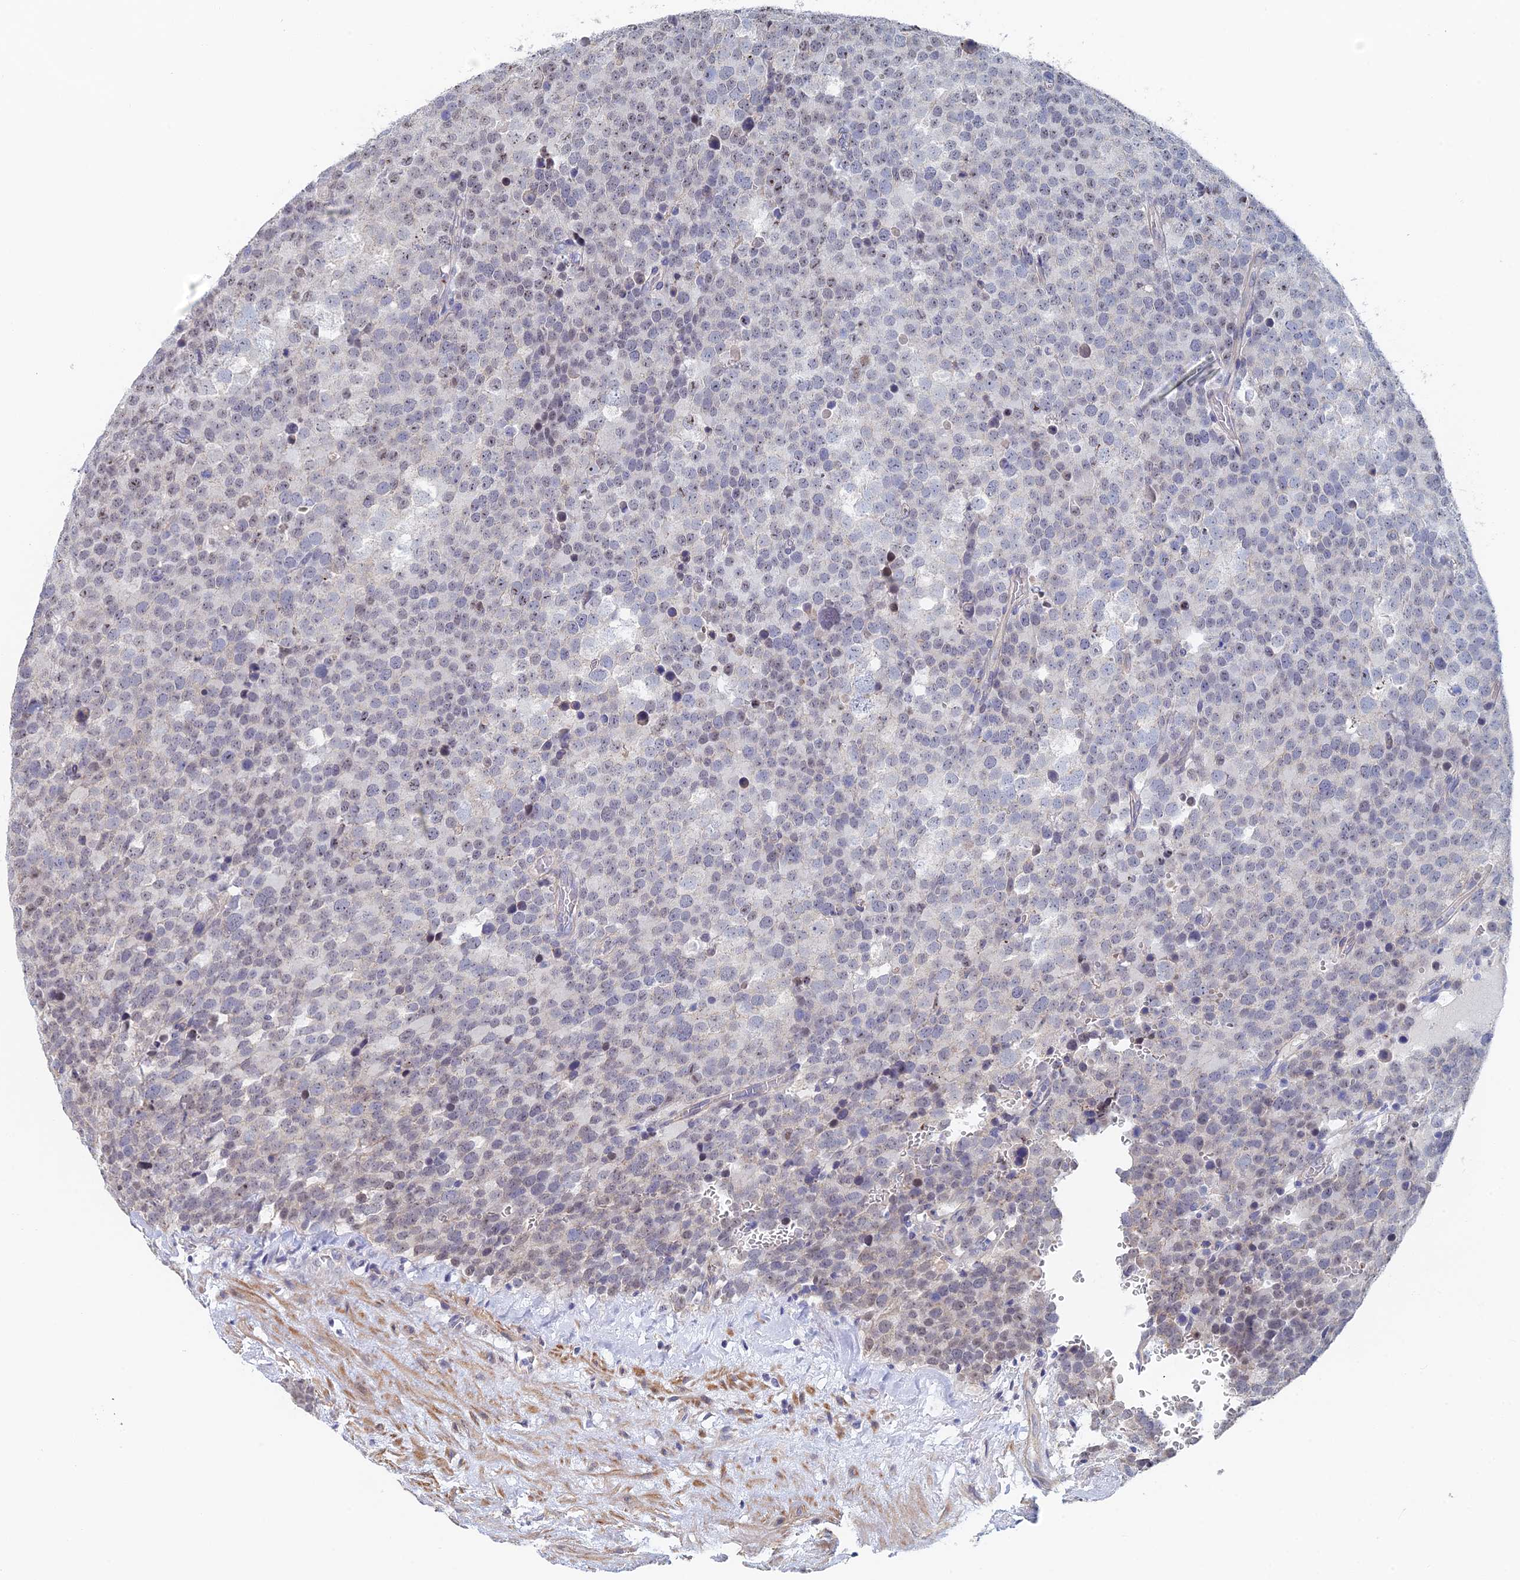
{"staining": {"intensity": "negative", "quantity": "none", "location": "none"}, "tissue": "testis cancer", "cell_type": "Tumor cells", "image_type": "cancer", "snomed": [{"axis": "morphology", "description": "Seminoma, NOS"}, {"axis": "topography", "description": "Testis"}], "caption": "A high-resolution histopathology image shows IHC staining of testis cancer (seminoma), which reveals no significant positivity in tumor cells.", "gene": "GMNC", "patient": {"sex": "male", "age": 71}}